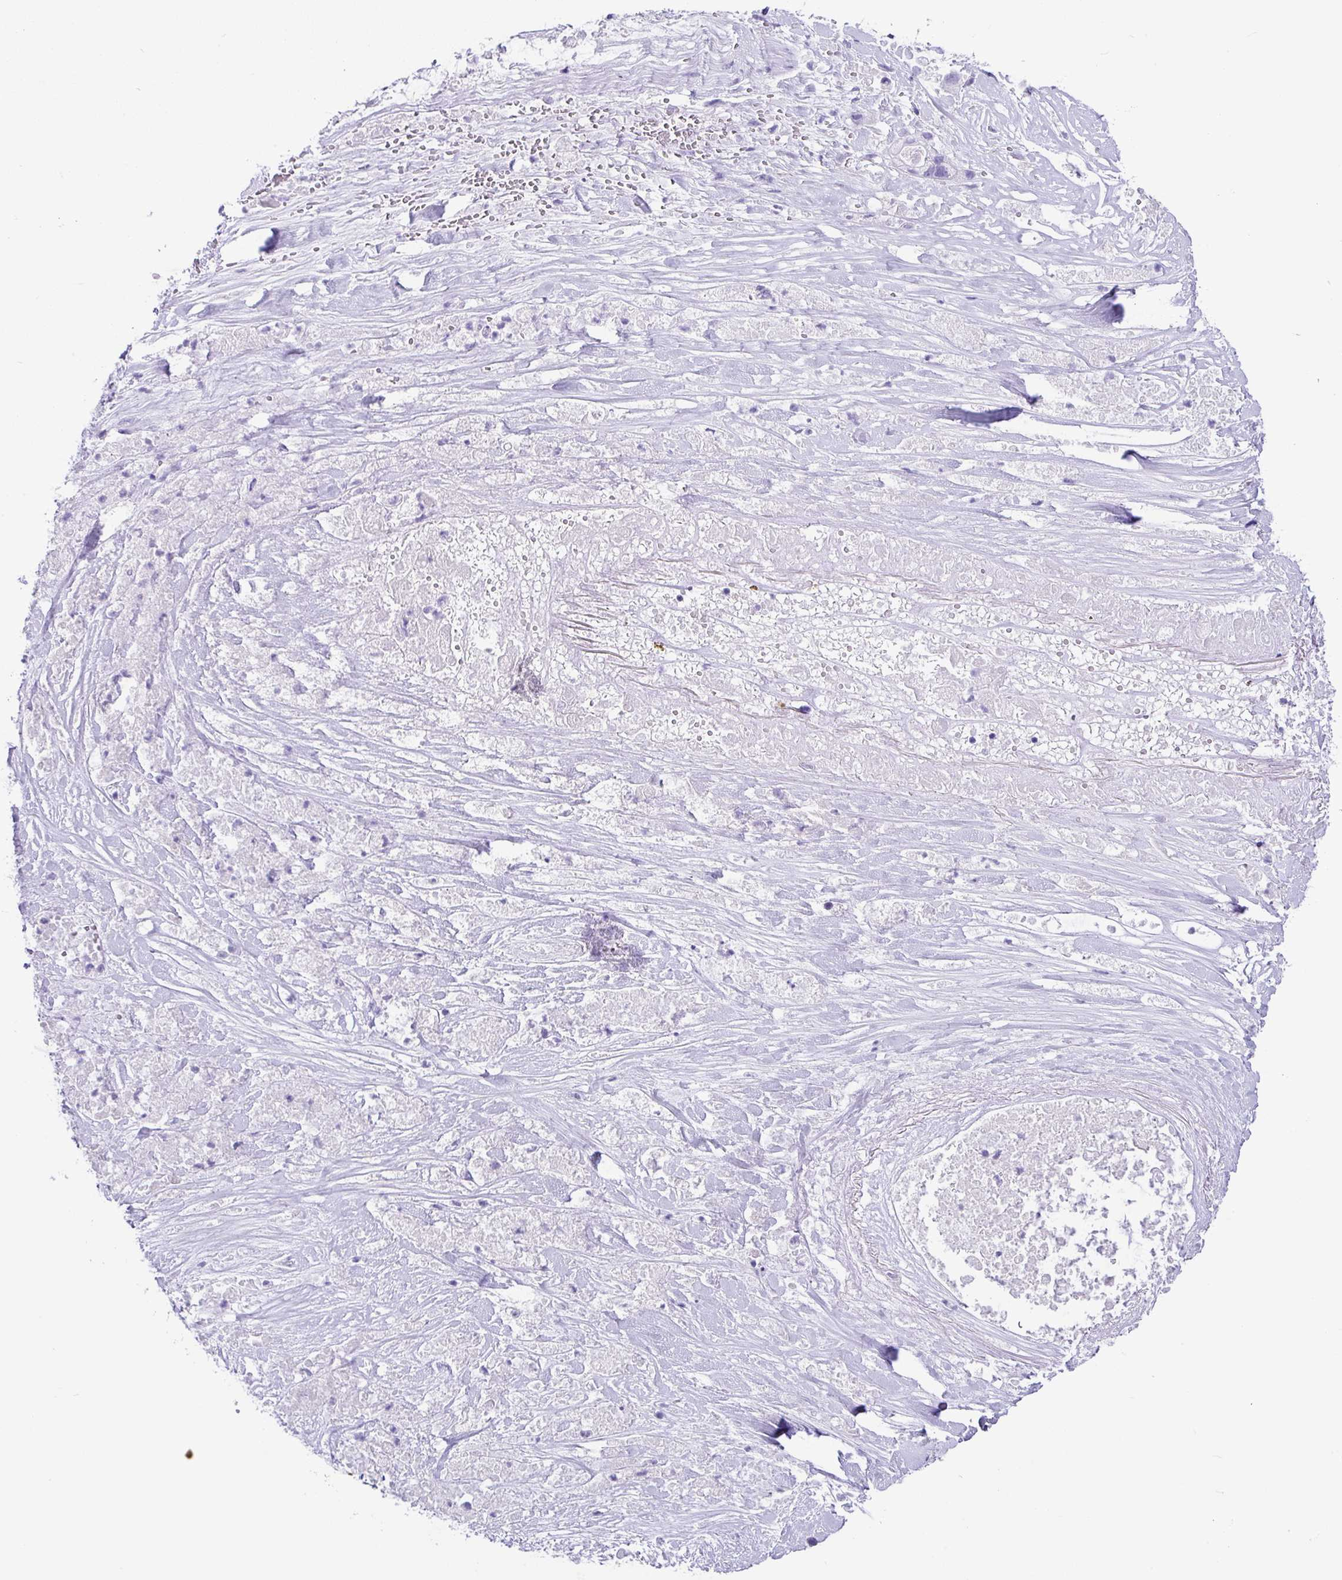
{"staining": {"intensity": "negative", "quantity": "none", "location": "none"}, "tissue": "pancreatic cancer", "cell_type": "Tumor cells", "image_type": "cancer", "snomed": [{"axis": "morphology", "description": "Adenocarcinoma, NOS"}, {"axis": "topography", "description": "Pancreas"}], "caption": "Tumor cells show no significant protein staining in adenocarcinoma (pancreatic). Nuclei are stained in blue.", "gene": "ZG16", "patient": {"sex": "male", "age": 44}}